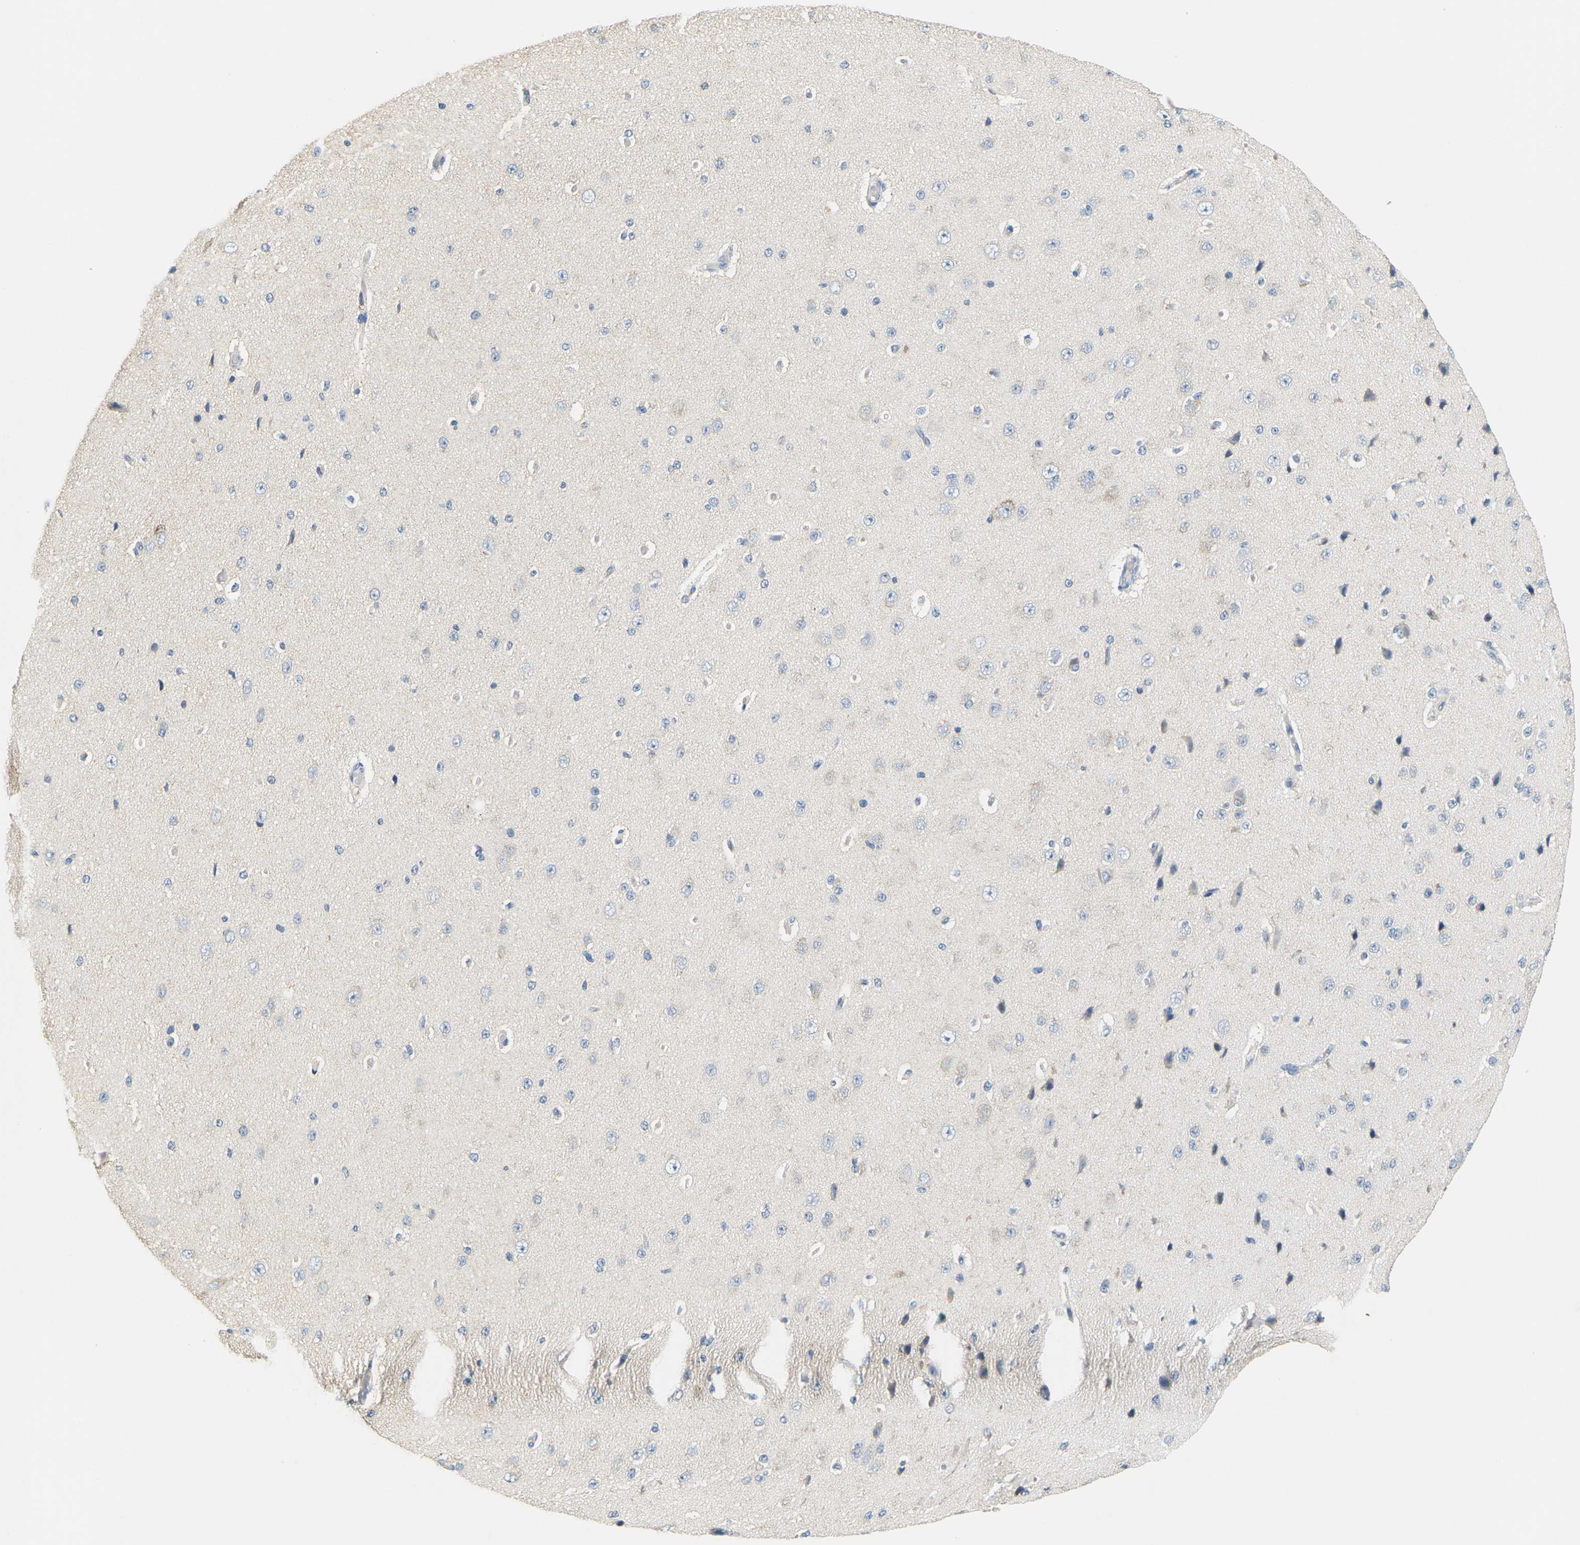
{"staining": {"intensity": "negative", "quantity": "none", "location": "none"}, "tissue": "cerebral cortex", "cell_type": "Endothelial cells", "image_type": "normal", "snomed": [{"axis": "morphology", "description": "Normal tissue, NOS"}, {"axis": "morphology", "description": "Developmental malformation"}, {"axis": "topography", "description": "Cerebral cortex"}], "caption": "High power microscopy micrograph of an immunohistochemistry photomicrograph of benign cerebral cortex, revealing no significant staining in endothelial cells.", "gene": "ADM", "patient": {"sex": "female", "age": 30}}